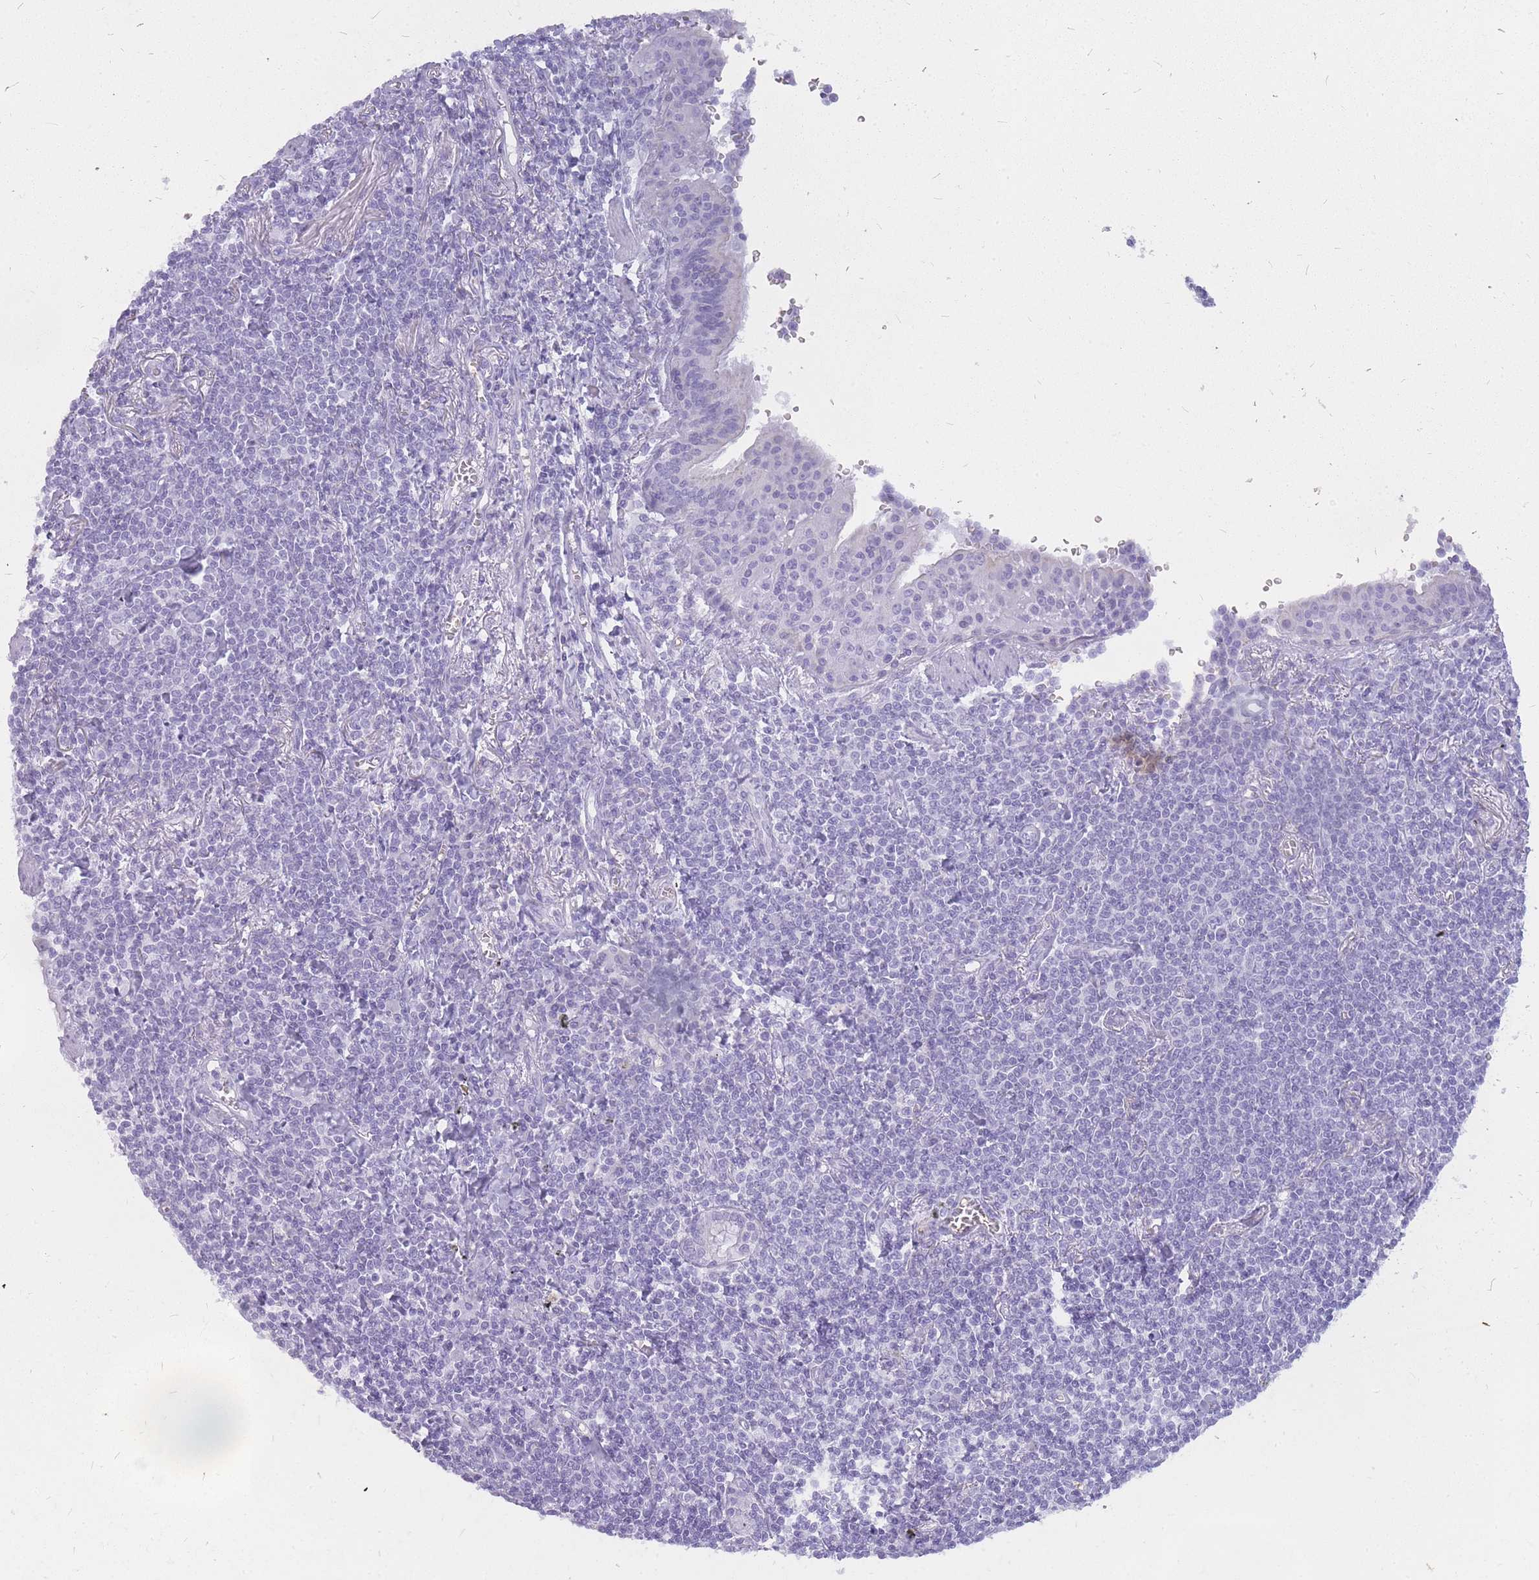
{"staining": {"intensity": "negative", "quantity": "none", "location": "none"}, "tissue": "lymphoma", "cell_type": "Tumor cells", "image_type": "cancer", "snomed": [{"axis": "morphology", "description": "Malignant lymphoma, non-Hodgkin's type, Low grade"}, {"axis": "topography", "description": "Lung"}], "caption": "An immunohistochemistry (IHC) micrograph of lymphoma is shown. There is no staining in tumor cells of lymphoma.", "gene": "INS", "patient": {"sex": "female", "age": 71}}